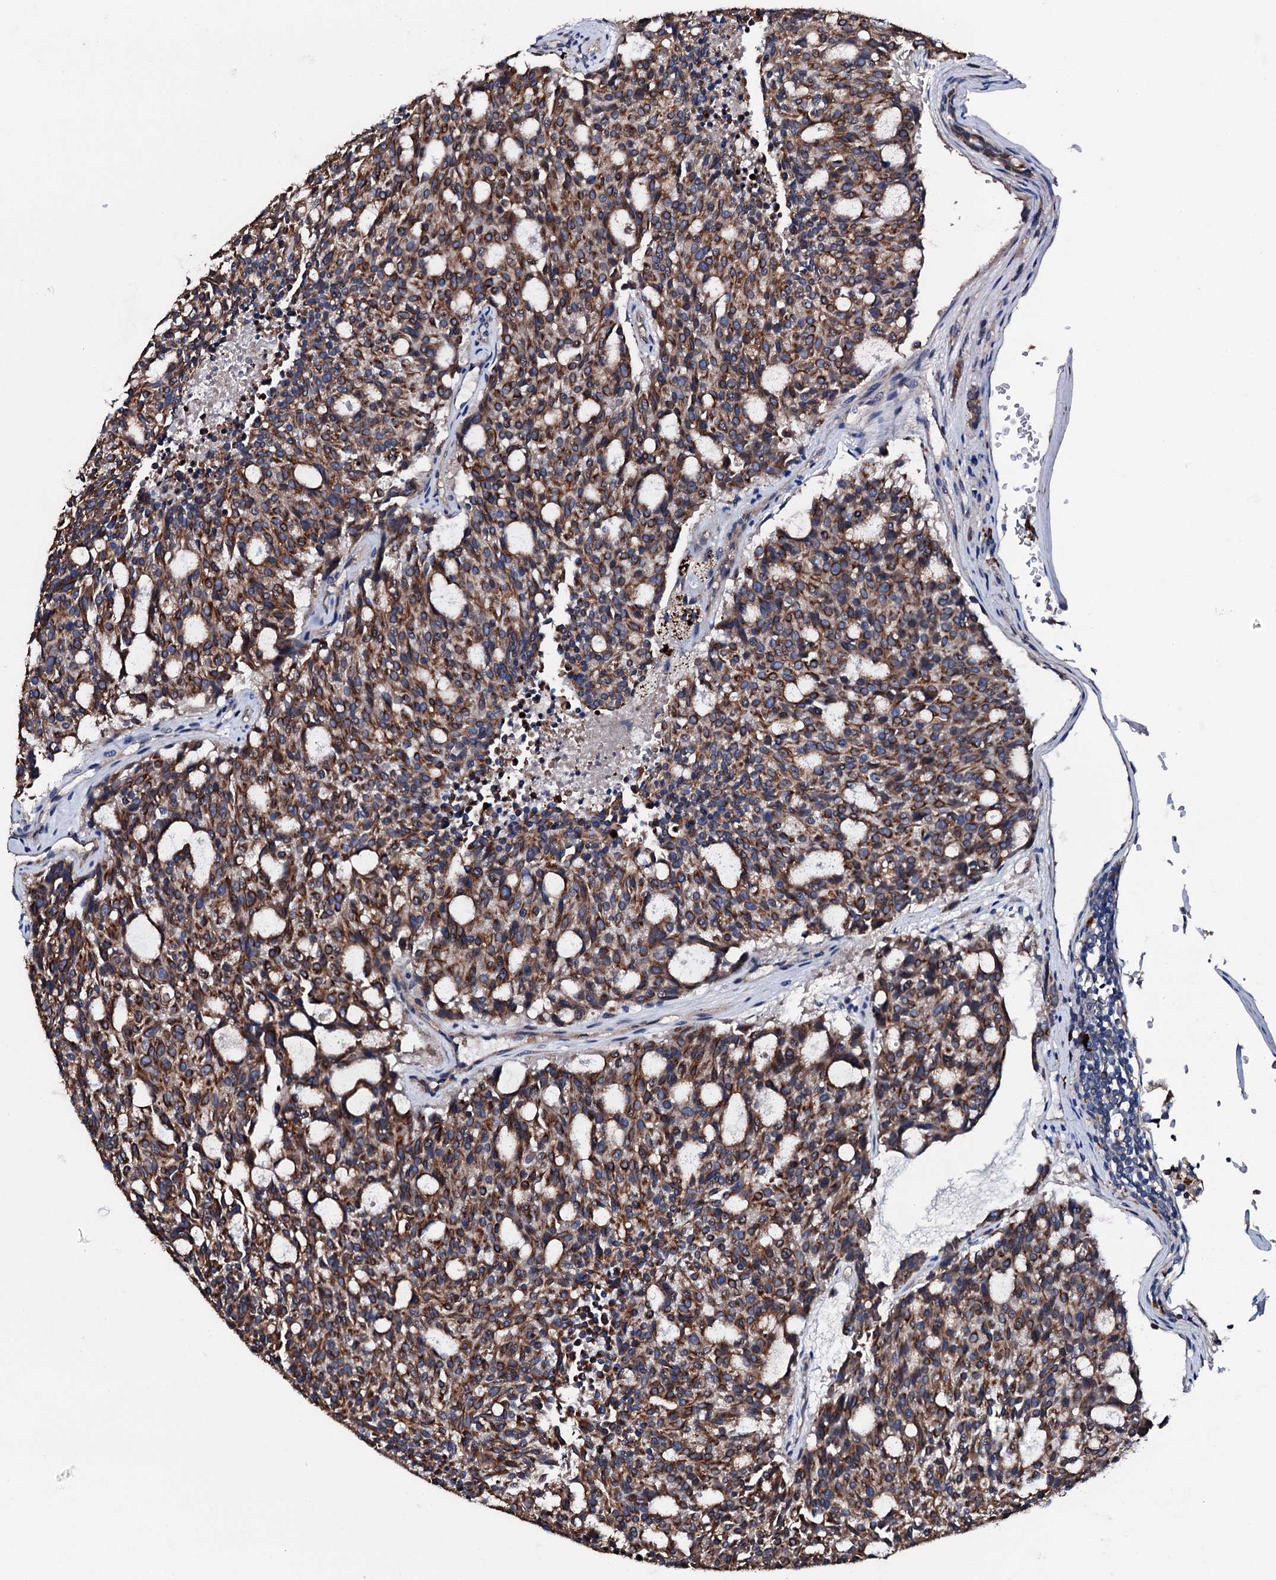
{"staining": {"intensity": "strong", "quantity": ">75%", "location": "cytoplasmic/membranous"}, "tissue": "carcinoid", "cell_type": "Tumor cells", "image_type": "cancer", "snomed": [{"axis": "morphology", "description": "Carcinoid, malignant, NOS"}, {"axis": "topography", "description": "Pancreas"}], "caption": "IHC (DAB (3,3'-diaminobenzidine)) staining of carcinoid displays strong cytoplasmic/membranous protein expression in about >75% of tumor cells. (IHC, brightfield microscopy, high magnification).", "gene": "NEK1", "patient": {"sex": "female", "age": 54}}